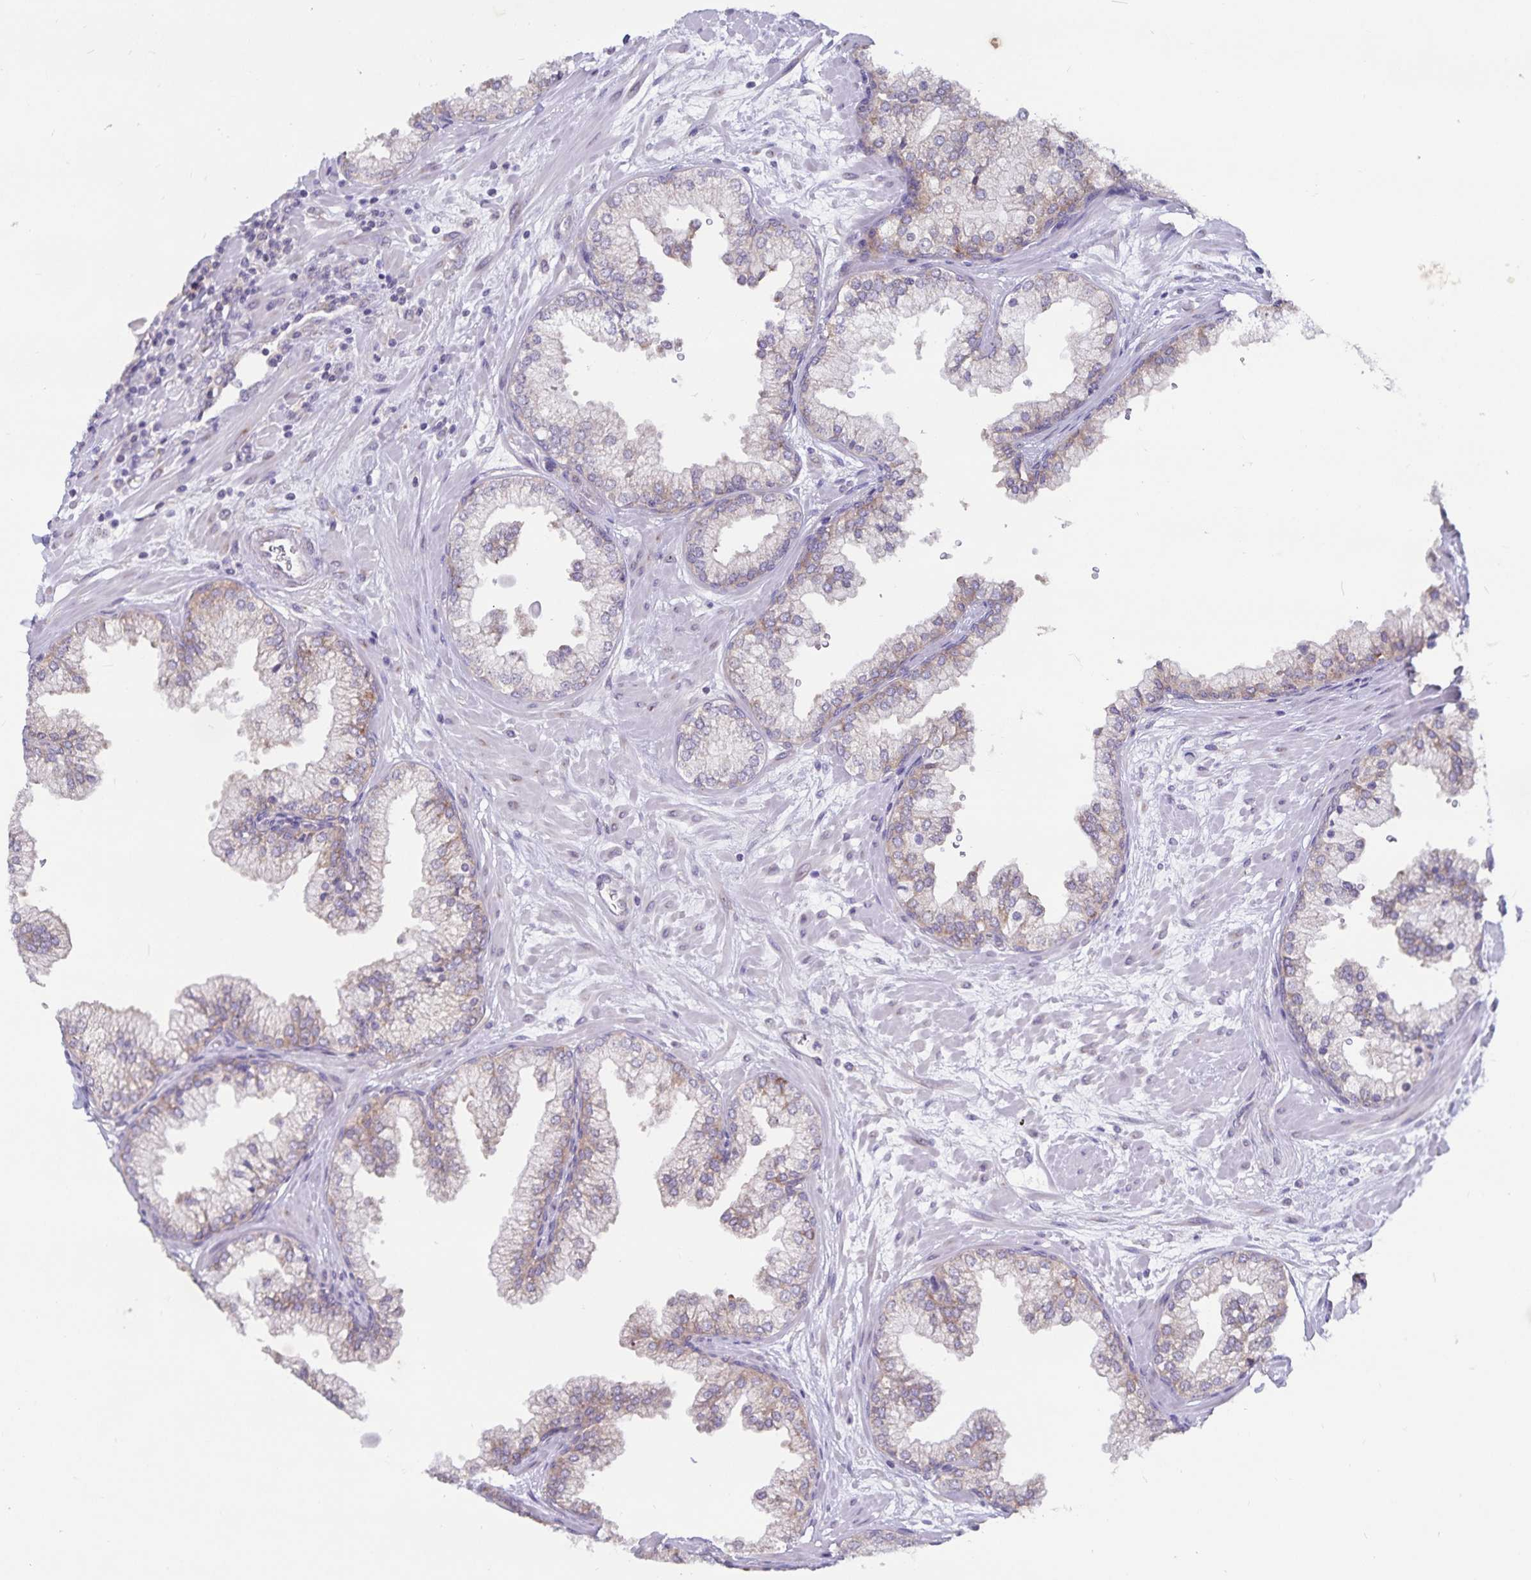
{"staining": {"intensity": "weak", "quantity": "25%-75%", "location": "cytoplasmic/membranous"}, "tissue": "prostate", "cell_type": "Glandular cells", "image_type": "normal", "snomed": [{"axis": "morphology", "description": "Normal tissue, NOS"}, {"axis": "topography", "description": "Prostate"}, {"axis": "topography", "description": "Peripheral nerve tissue"}], "caption": "Immunohistochemistry histopathology image of benign prostate: prostate stained using immunohistochemistry demonstrates low levels of weak protein expression localized specifically in the cytoplasmic/membranous of glandular cells, appearing as a cytoplasmic/membranous brown color.", "gene": "FAM120A", "patient": {"sex": "male", "age": 61}}